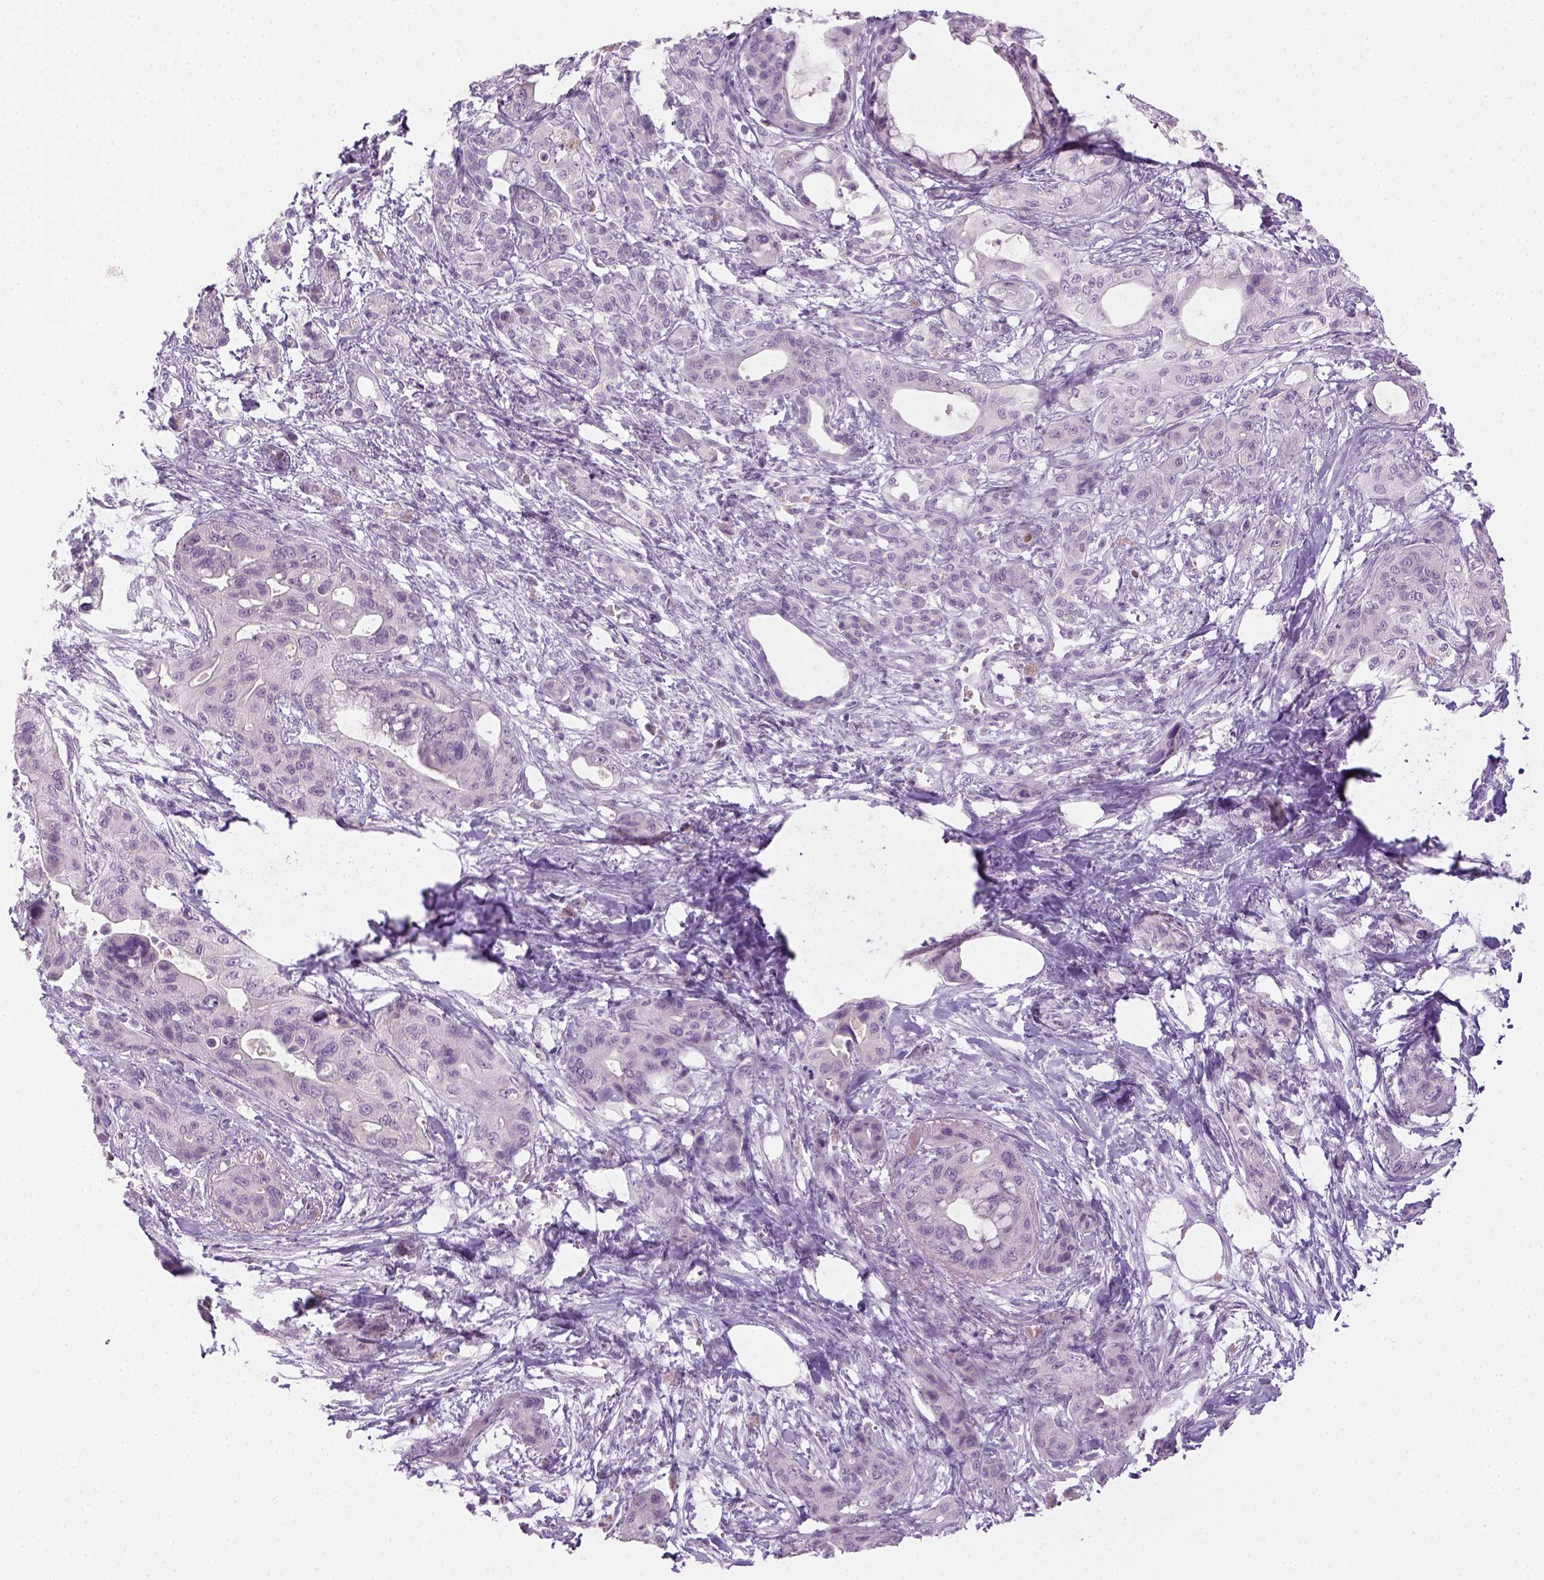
{"staining": {"intensity": "negative", "quantity": "none", "location": "none"}, "tissue": "pancreatic cancer", "cell_type": "Tumor cells", "image_type": "cancer", "snomed": [{"axis": "morphology", "description": "Adenocarcinoma, NOS"}, {"axis": "topography", "description": "Pancreas"}], "caption": "DAB (3,3'-diaminobenzidine) immunohistochemical staining of human pancreatic adenocarcinoma shows no significant positivity in tumor cells. (Immunohistochemistry (ihc), brightfield microscopy, high magnification).", "gene": "GFI1B", "patient": {"sex": "male", "age": 71}}